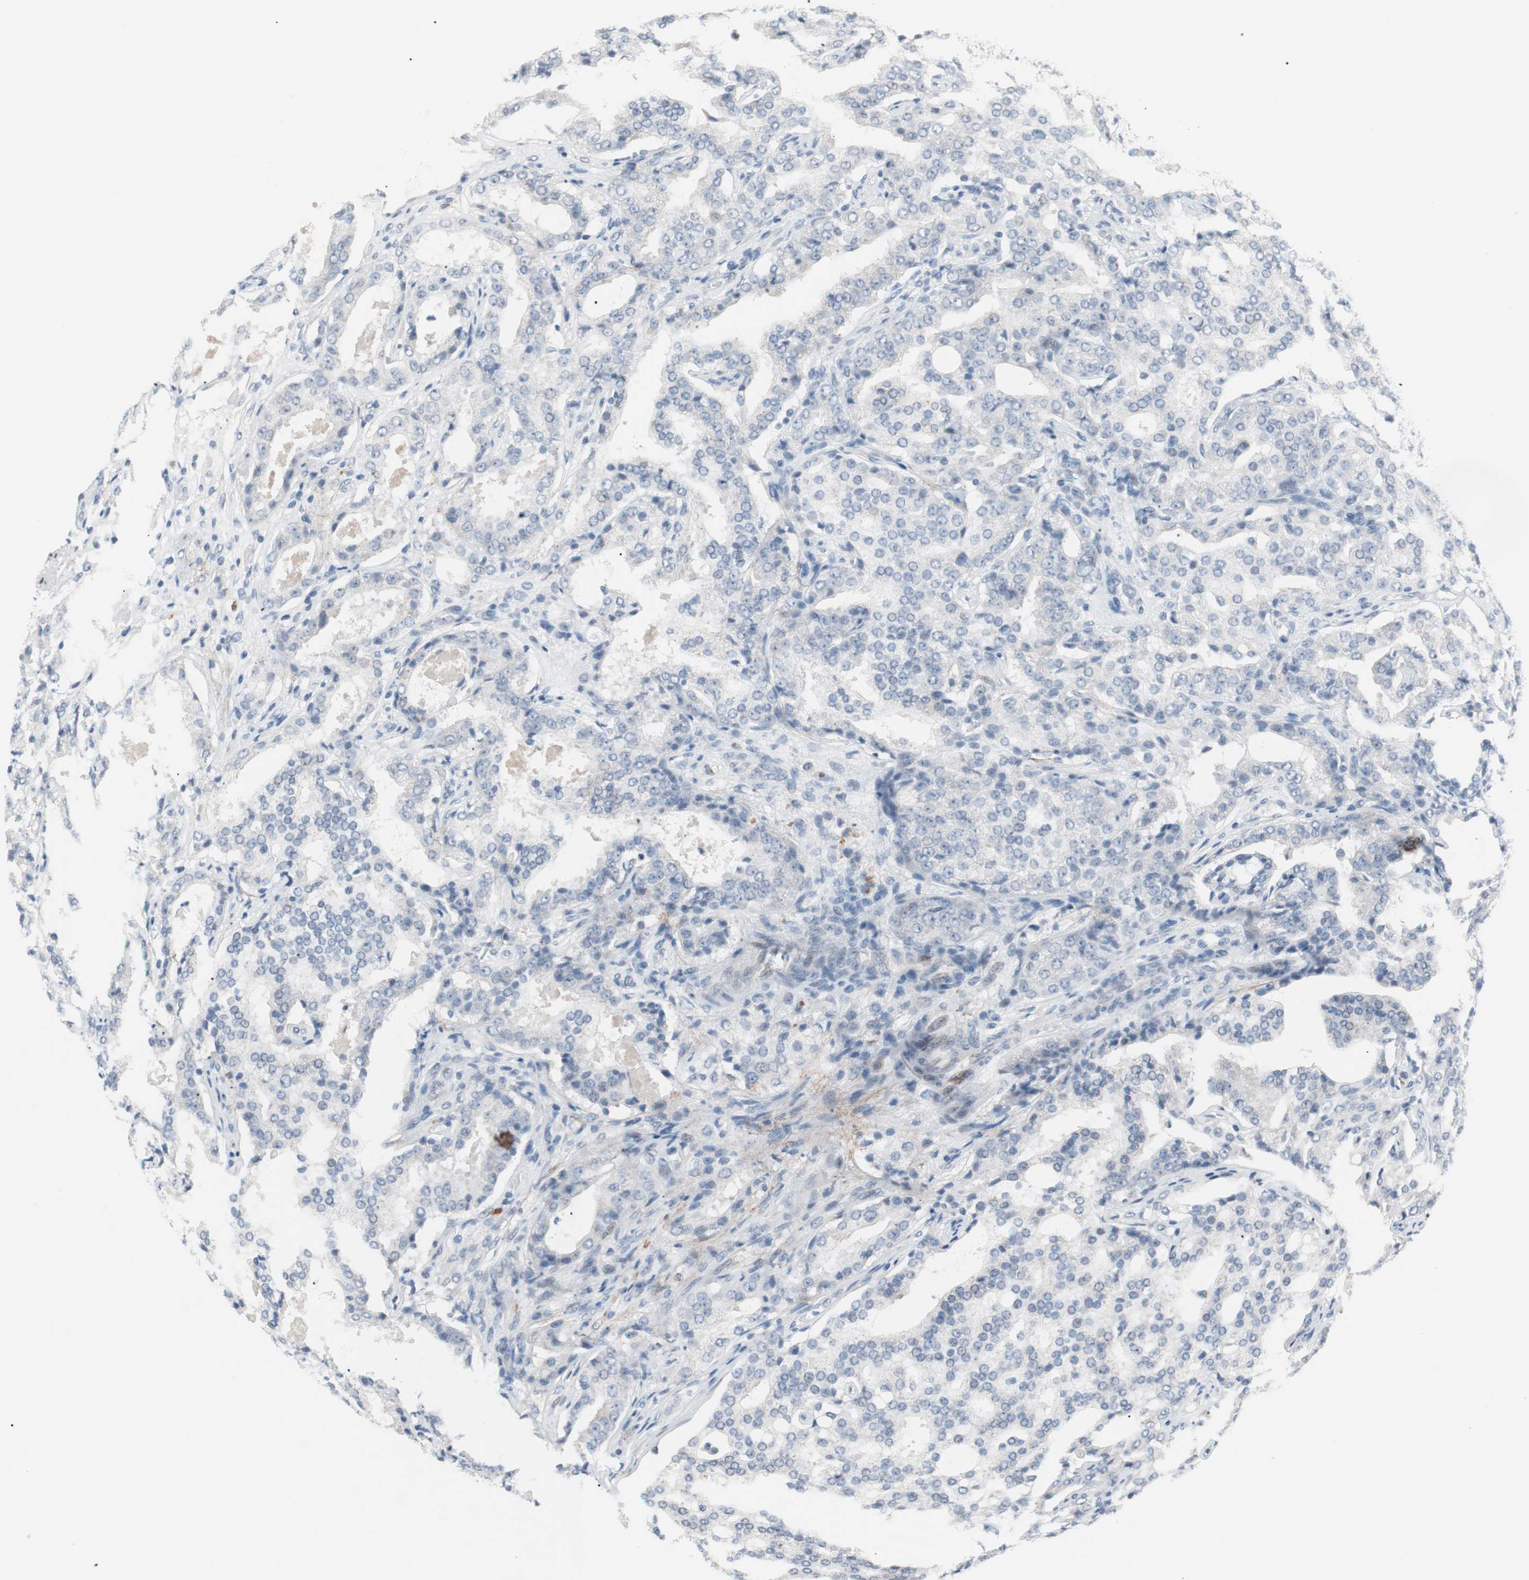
{"staining": {"intensity": "negative", "quantity": "none", "location": "none"}, "tissue": "prostate cancer", "cell_type": "Tumor cells", "image_type": "cancer", "snomed": [{"axis": "morphology", "description": "Adenocarcinoma, High grade"}, {"axis": "topography", "description": "Prostate"}], "caption": "High power microscopy histopathology image of an immunohistochemistry photomicrograph of prostate cancer, revealing no significant staining in tumor cells.", "gene": "FOSL1", "patient": {"sex": "male", "age": 72}}